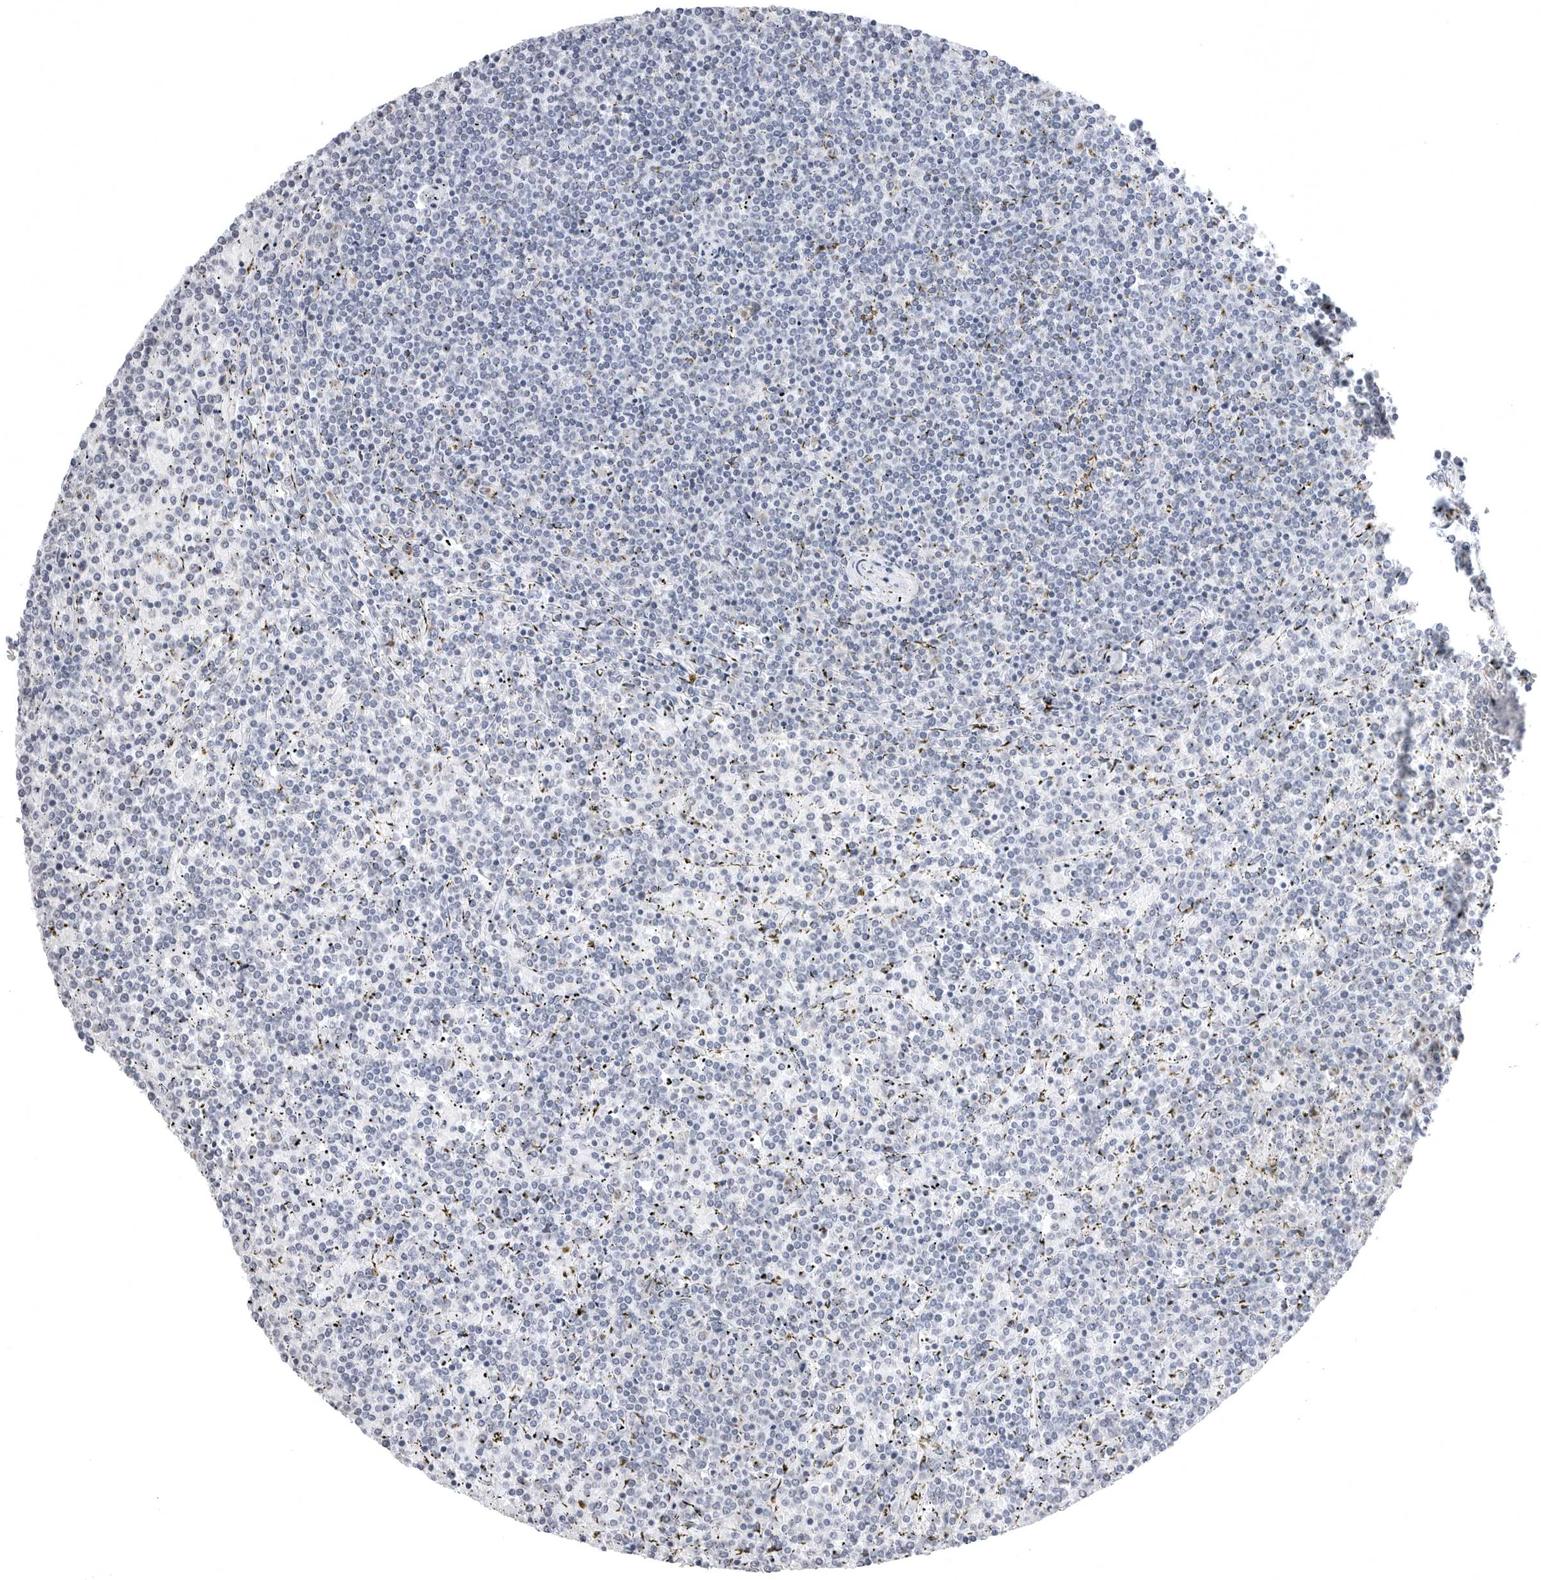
{"staining": {"intensity": "negative", "quantity": "none", "location": "none"}, "tissue": "lymphoma", "cell_type": "Tumor cells", "image_type": "cancer", "snomed": [{"axis": "morphology", "description": "Malignant lymphoma, non-Hodgkin's type, Low grade"}, {"axis": "topography", "description": "Spleen"}], "caption": "This is a histopathology image of immunohistochemistry staining of low-grade malignant lymphoma, non-Hodgkin's type, which shows no staining in tumor cells. (DAB (3,3'-diaminobenzidine) immunohistochemistry (IHC) with hematoxylin counter stain).", "gene": "TUFM", "patient": {"sex": "female", "age": 19}}